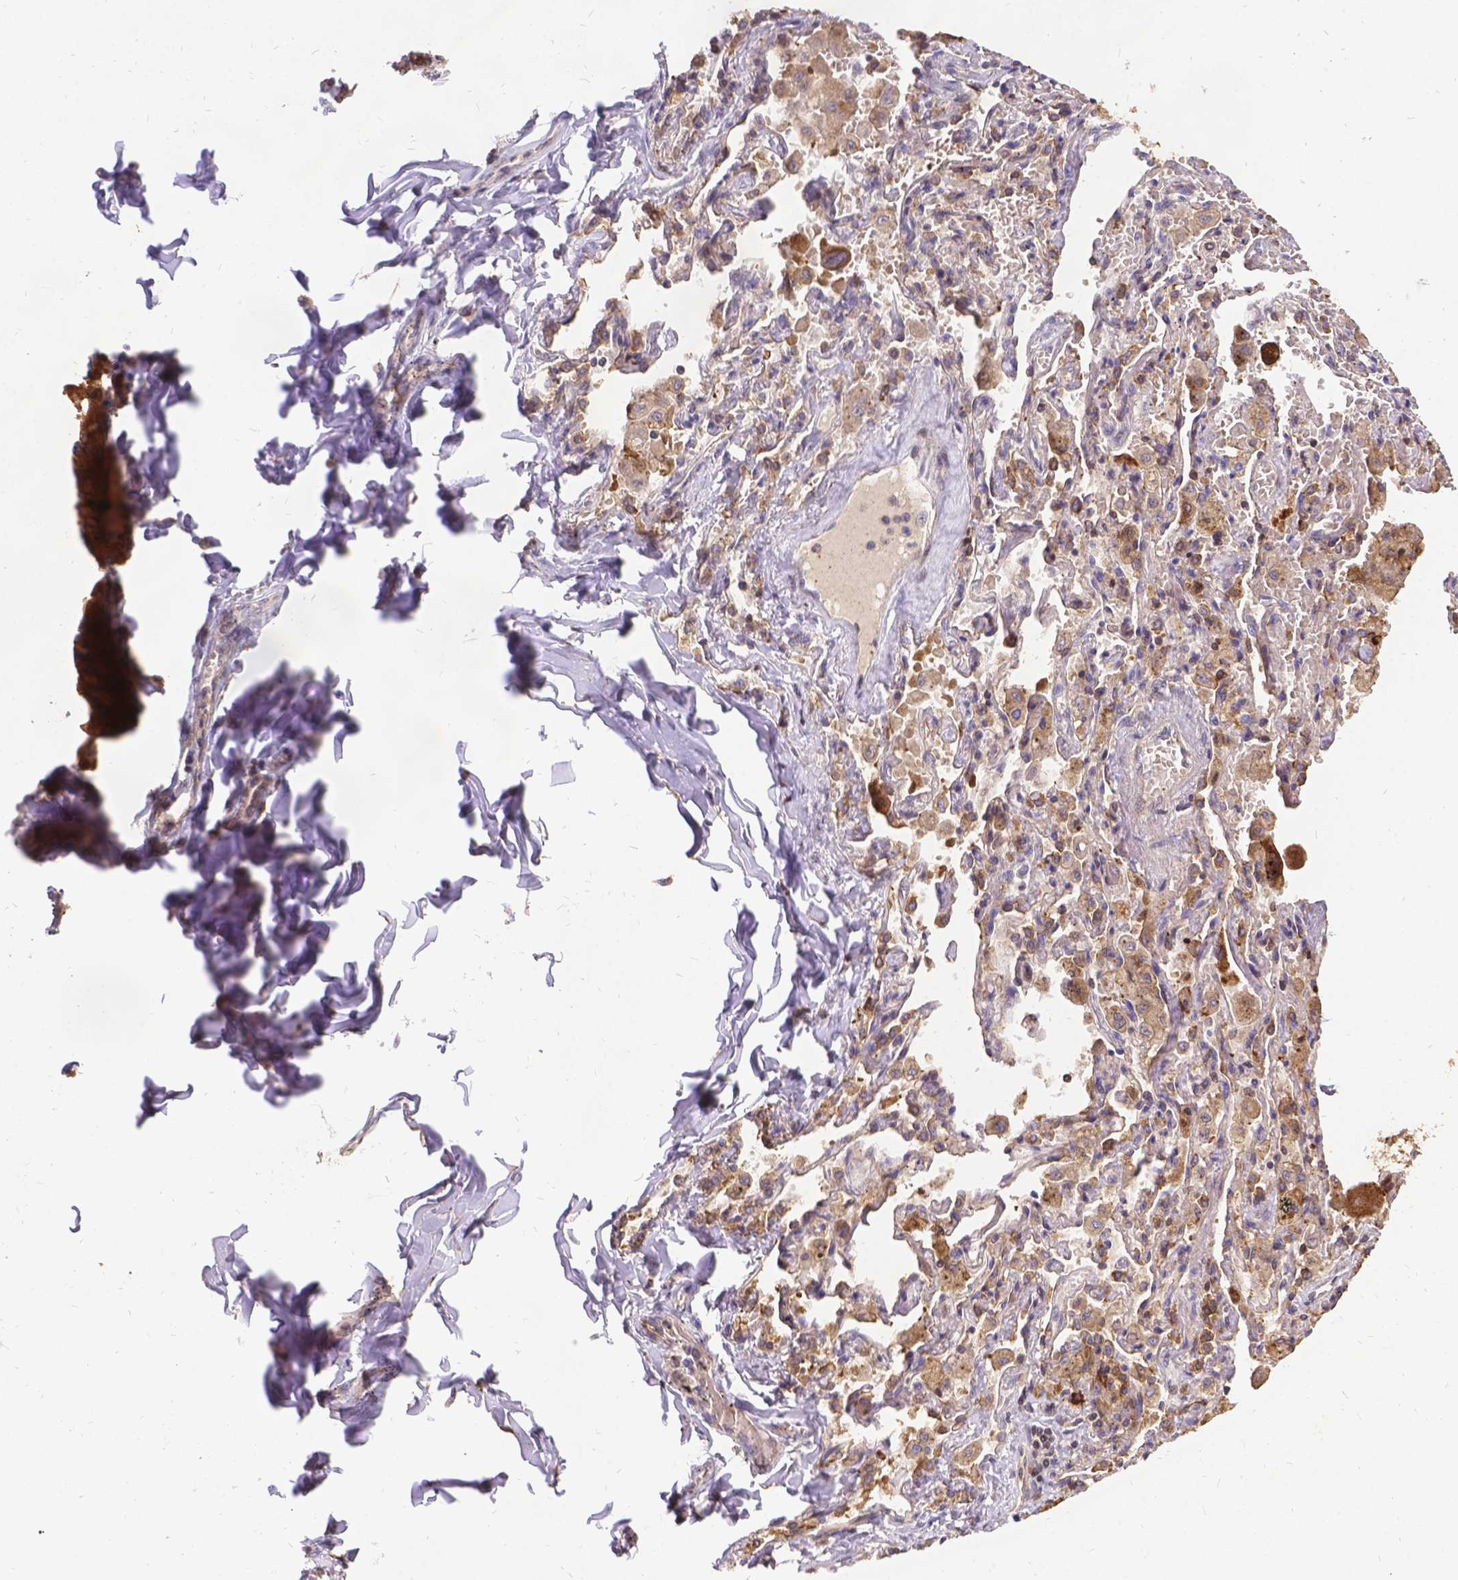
{"staining": {"intensity": "moderate", "quantity": ">75%", "location": "cytoplasmic/membranous"}, "tissue": "lung cancer", "cell_type": "Tumor cells", "image_type": "cancer", "snomed": [{"axis": "morphology", "description": "Adenocarcinoma, NOS"}, {"axis": "topography", "description": "Lung"}], "caption": "The micrograph reveals staining of adenocarcinoma (lung), revealing moderate cytoplasmic/membranous protein staining (brown color) within tumor cells.", "gene": "DENND6A", "patient": {"sex": "male", "age": 64}}